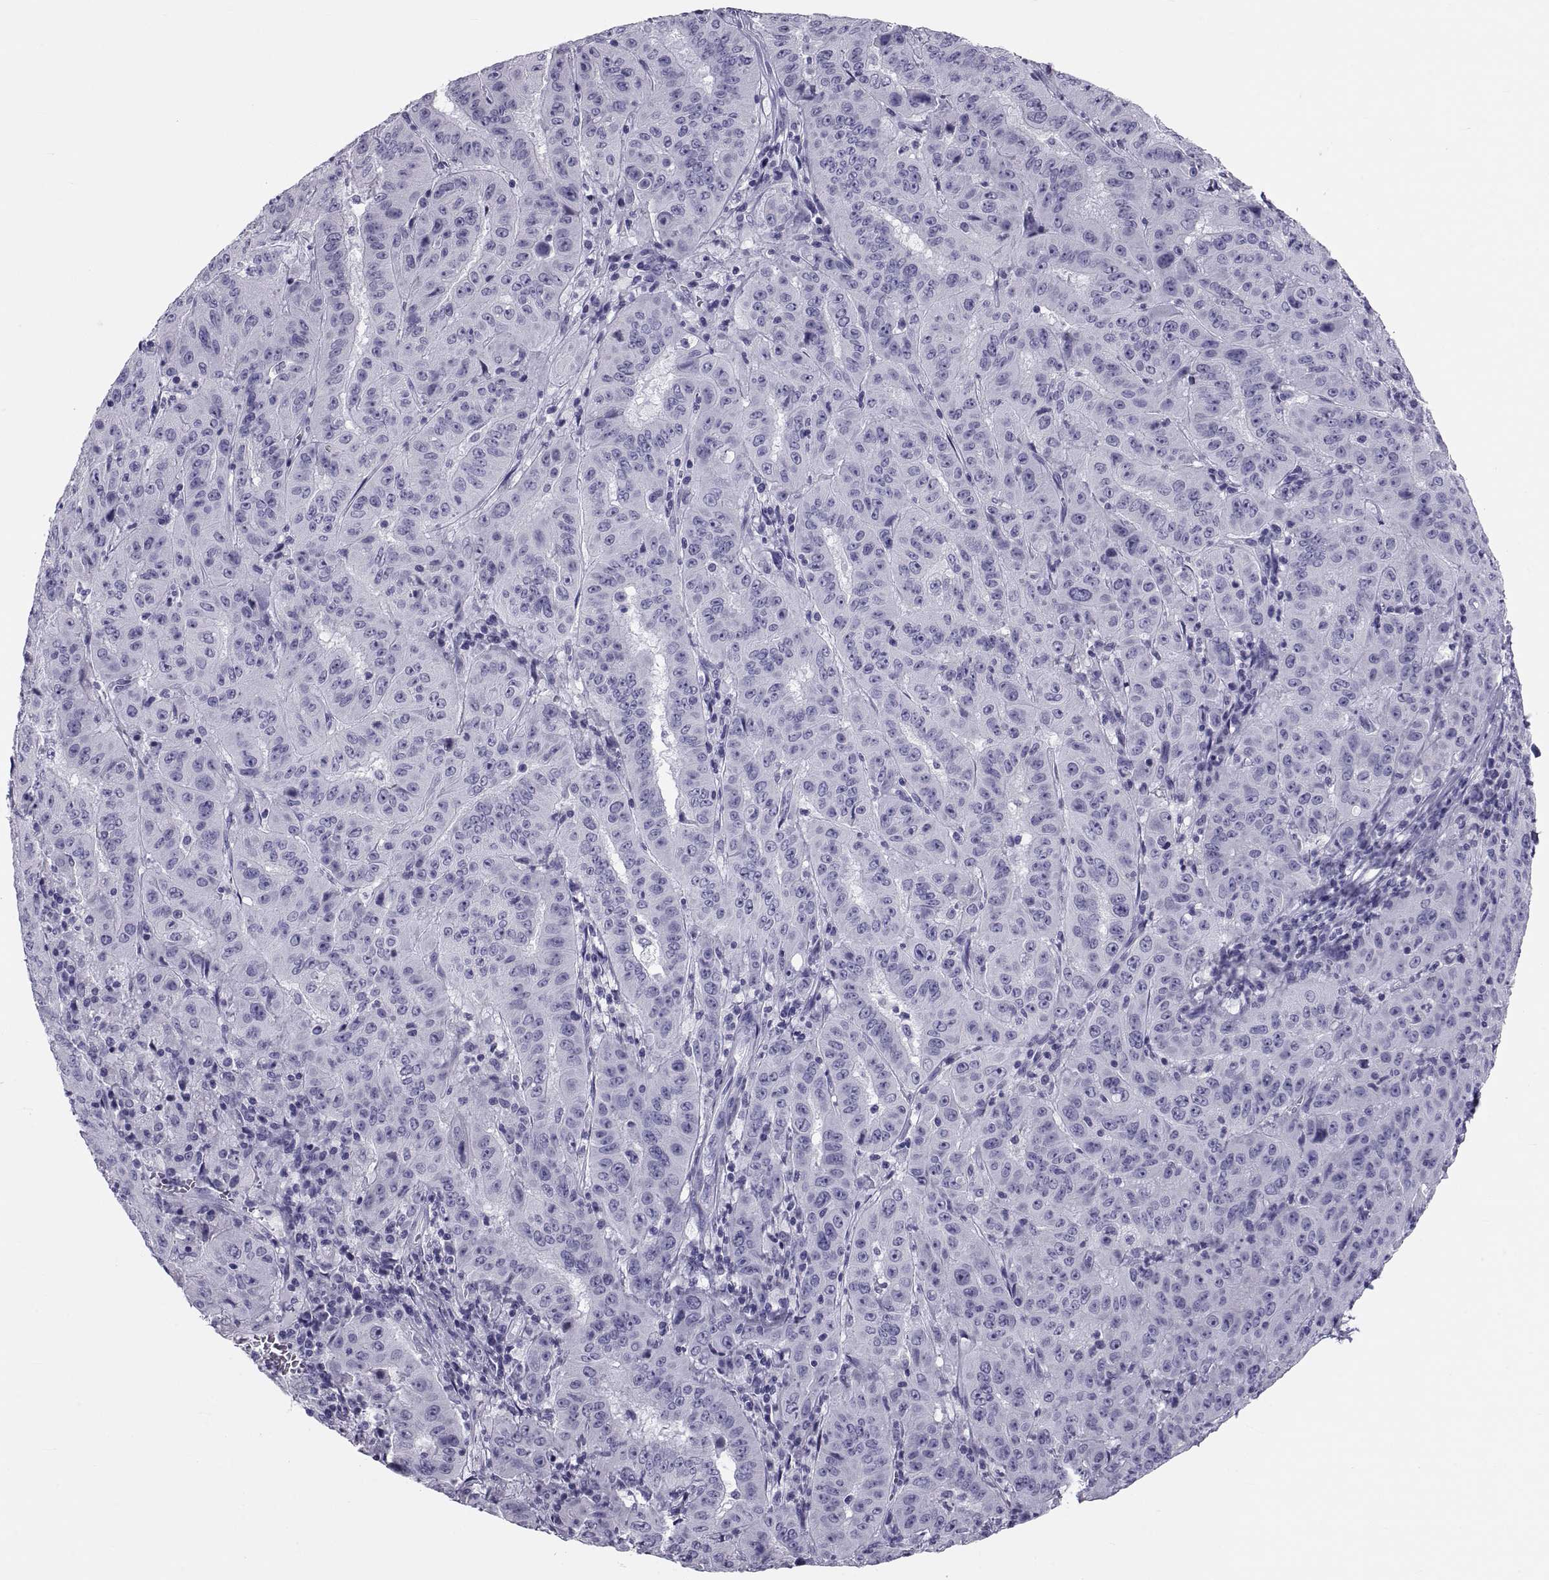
{"staining": {"intensity": "negative", "quantity": "none", "location": "none"}, "tissue": "pancreatic cancer", "cell_type": "Tumor cells", "image_type": "cancer", "snomed": [{"axis": "morphology", "description": "Adenocarcinoma, NOS"}, {"axis": "topography", "description": "Pancreas"}], "caption": "Tumor cells show no significant protein positivity in pancreatic cancer (adenocarcinoma).", "gene": "DEFB129", "patient": {"sex": "male", "age": 63}}